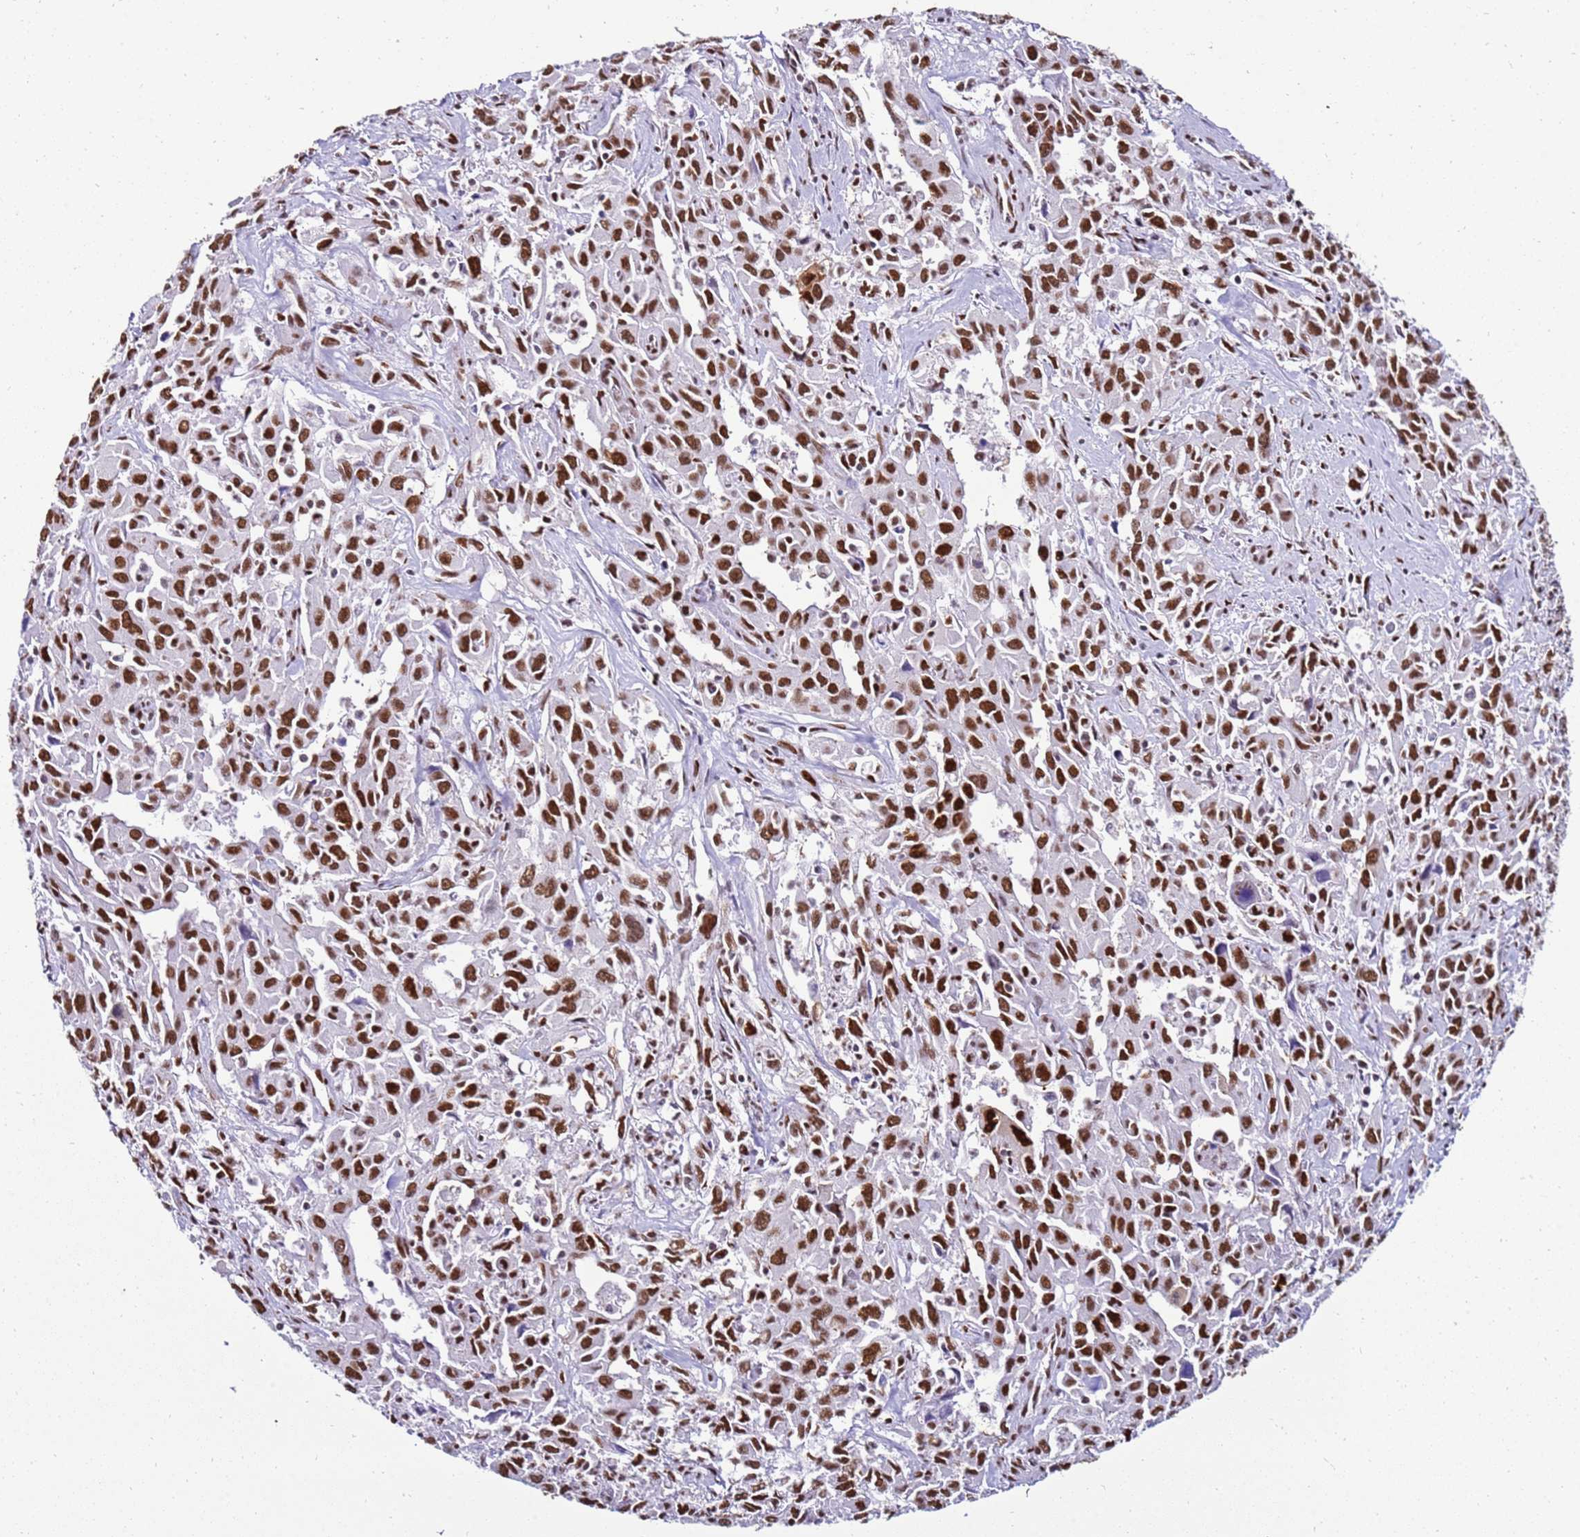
{"staining": {"intensity": "strong", "quantity": ">75%", "location": "nuclear"}, "tissue": "liver cancer", "cell_type": "Tumor cells", "image_type": "cancer", "snomed": [{"axis": "morphology", "description": "Carcinoma, Hepatocellular, NOS"}, {"axis": "topography", "description": "Liver"}], "caption": "Hepatocellular carcinoma (liver) tissue demonstrates strong nuclear expression in about >75% of tumor cells, visualized by immunohistochemistry.", "gene": "KPNA4", "patient": {"sex": "male", "age": 63}}